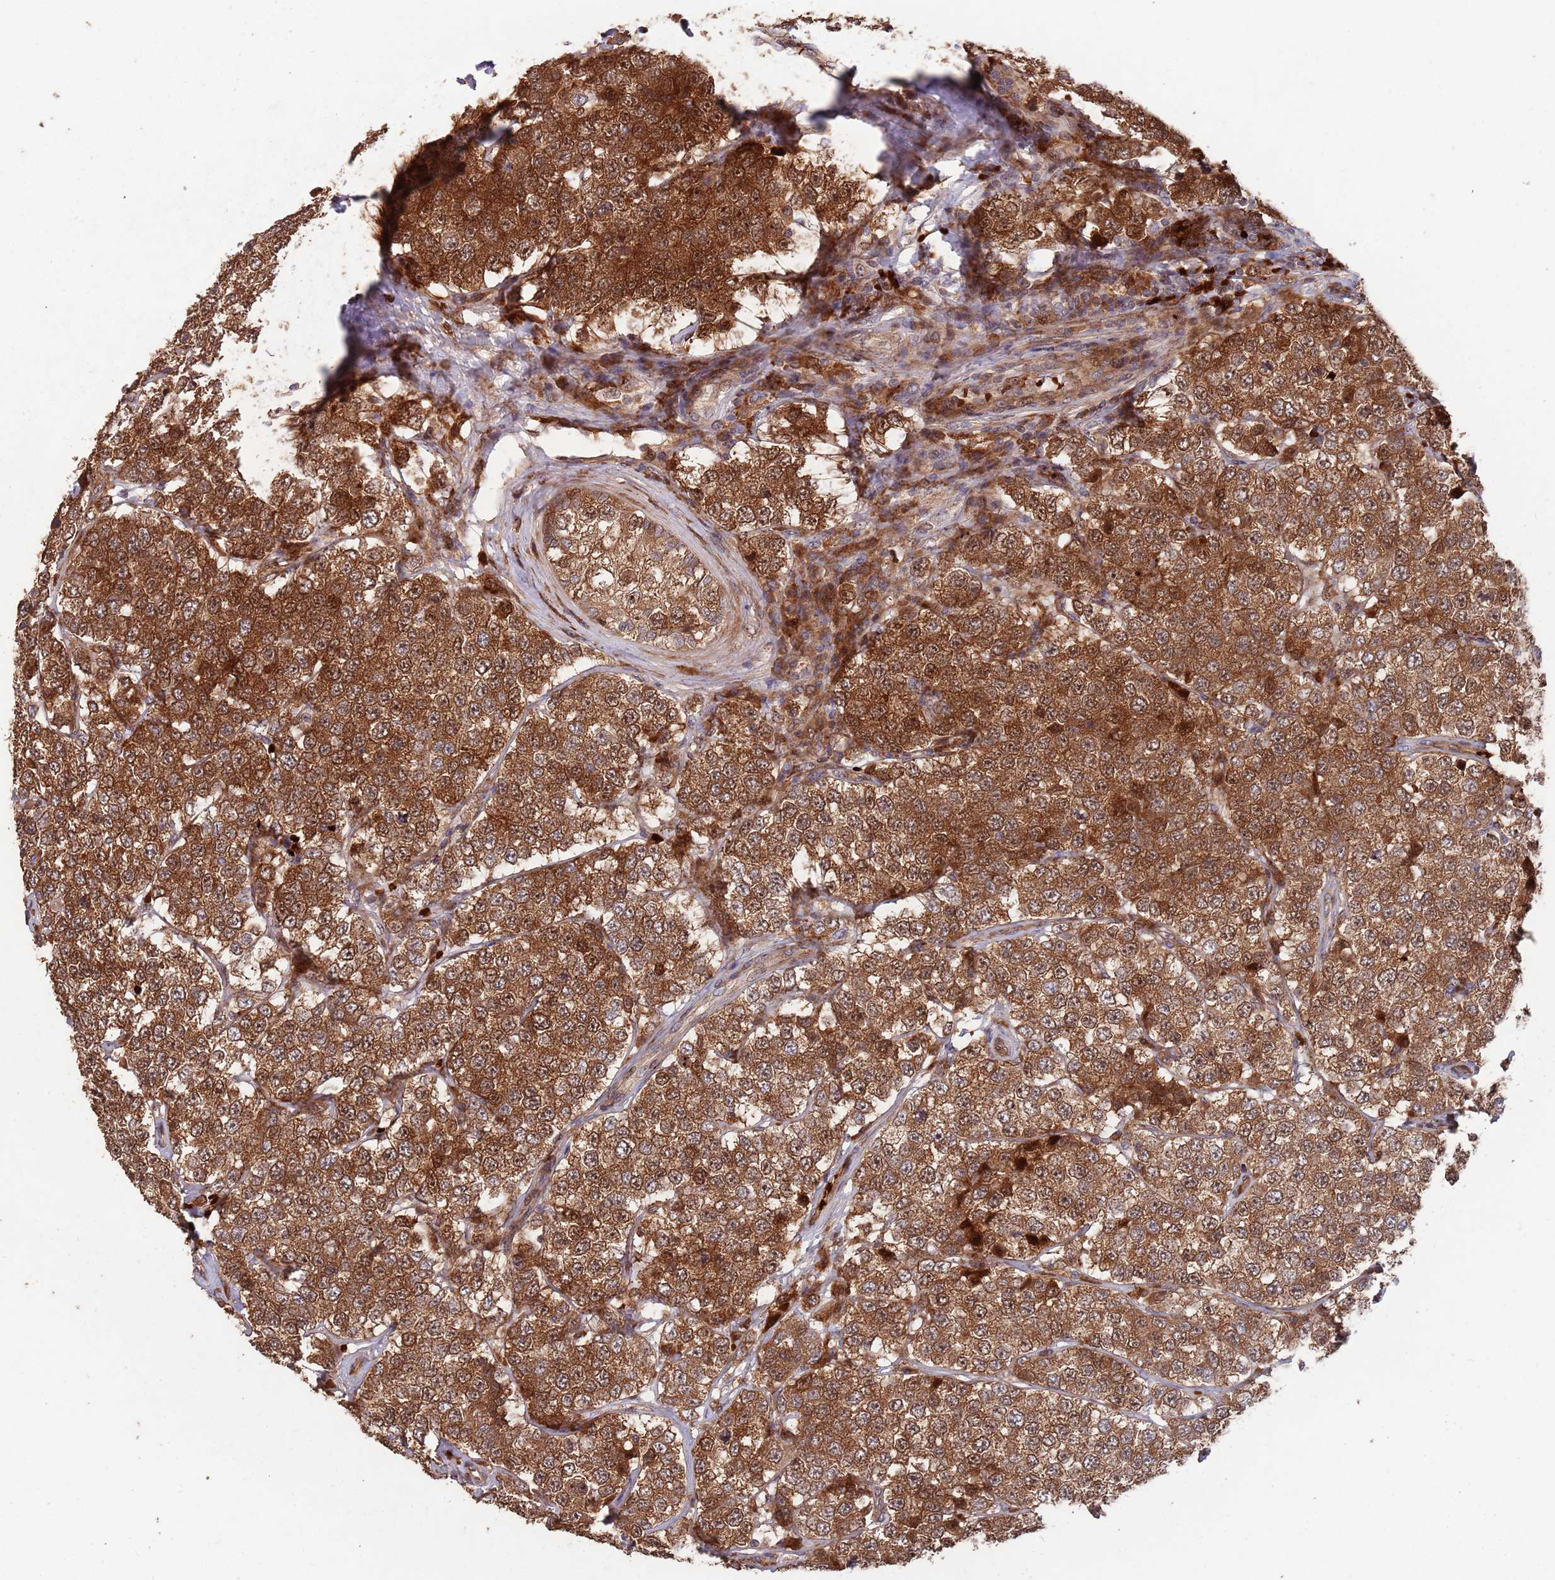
{"staining": {"intensity": "strong", "quantity": ">75%", "location": "cytoplasmic/membranous,nuclear"}, "tissue": "testis cancer", "cell_type": "Tumor cells", "image_type": "cancer", "snomed": [{"axis": "morphology", "description": "Seminoma, NOS"}, {"axis": "topography", "description": "Testis"}], "caption": "A high-resolution micrograph shows immunohistochemistry staining of seminoma (testis), which shows strong cytoplasmic/membranous and nuclear expression in about >75% of tumor cells. (DAB IHC with brightfield microscopy, high magnification).", "gene": "ZNF428", "patient": {"sex": "male", "age": 34}}